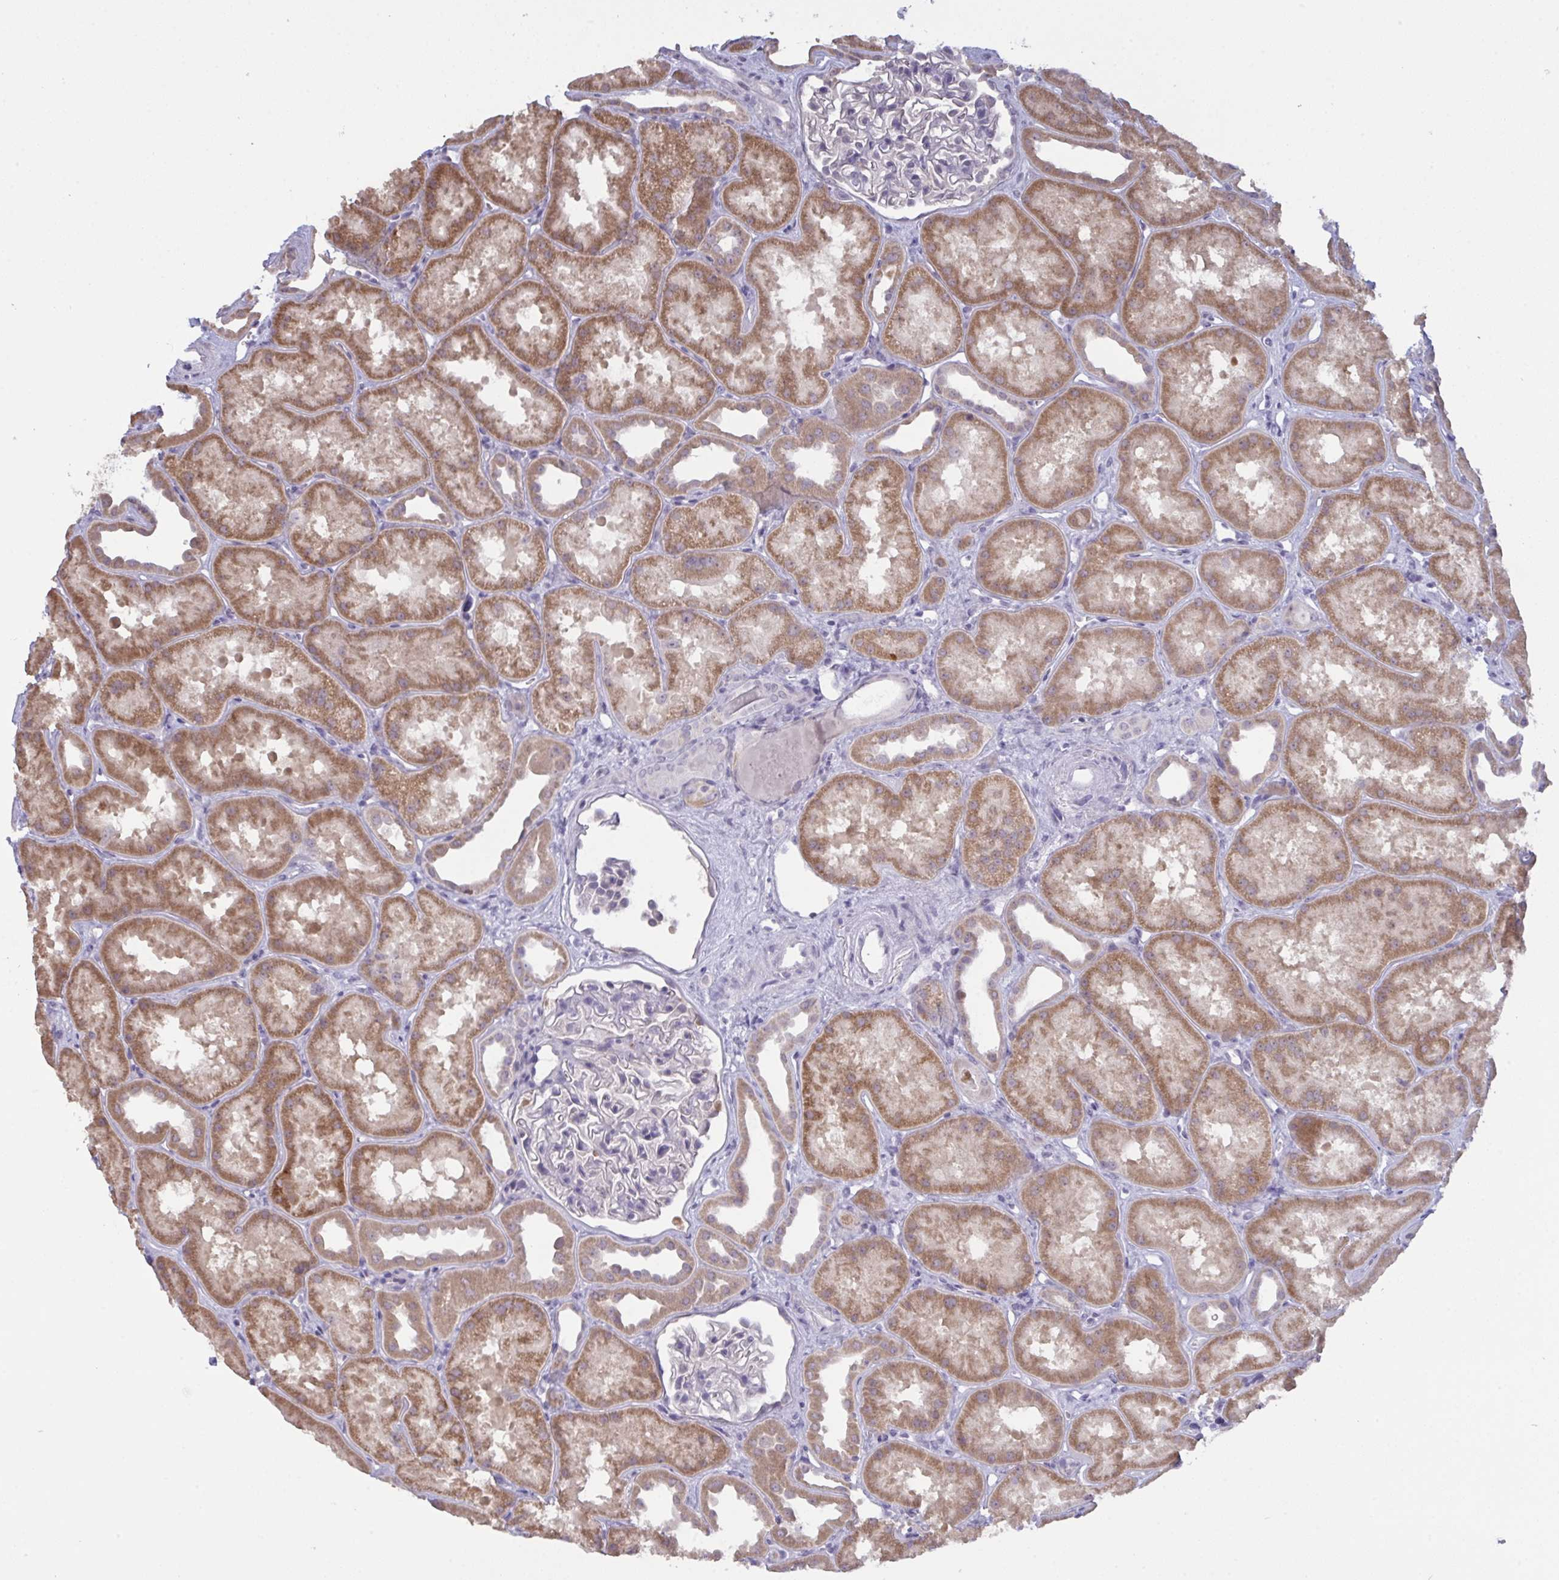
{"staining": {"intensity": "negative", "quantity": "none", "location": "none"}, "tissue": "kidney", "cell_type": "Cells in glomeruli", "image_type": "normal", "snomed": [{"axis": "morphology", "description": "Normal tissue, NOS"}, {"axis": "topography", "description": "Kidney"}], "caption": "Kidney stained for a protein using IHC shows no staining cells in glomeruli.", "gene": "ZNF784", "patient": {"sex": "male", "age": 61}}